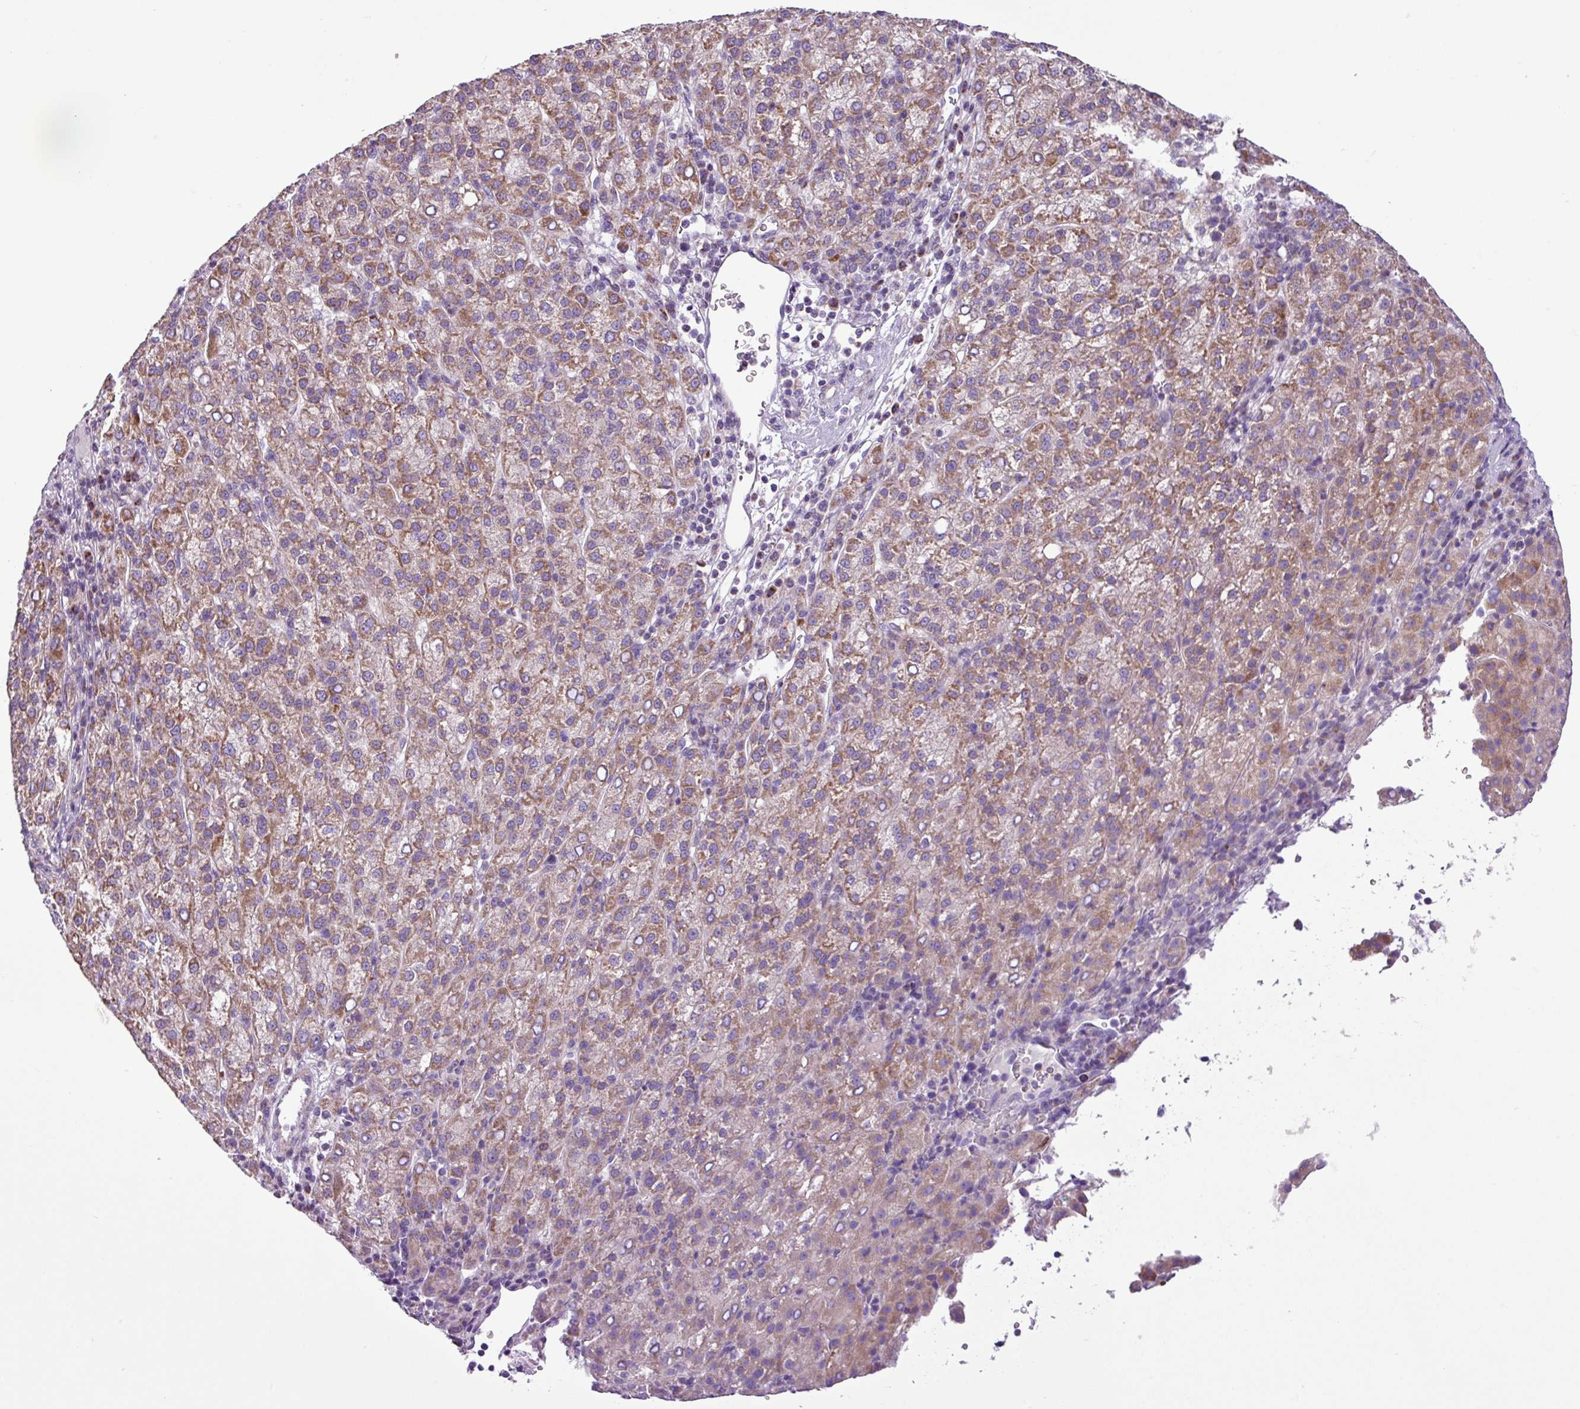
{"staining": {"intensity": "moderate", "quantity": ">75%", "location": "cytoplasmic/membranous"}, "tissue": "liver cancer", "cell_type": "Tumor cells", "image_type": "cancer", "snomed": [{"axis": "morphology", "description": "Carcinoma, Hepatocellular, NOS"}, {"axis": "topography", "description": "Liver"}], "caption": "A high-resolution photomicrograph shows immunohistochemistry (IHC) staining of liver cancer (hepatocellular carcinoma), which reveals moderate cytoplasmic/membranous positivity in approximately >75% of tumor cells.", "gene": "FAM183A", "patient": {"sex": "female", "age": 58}}